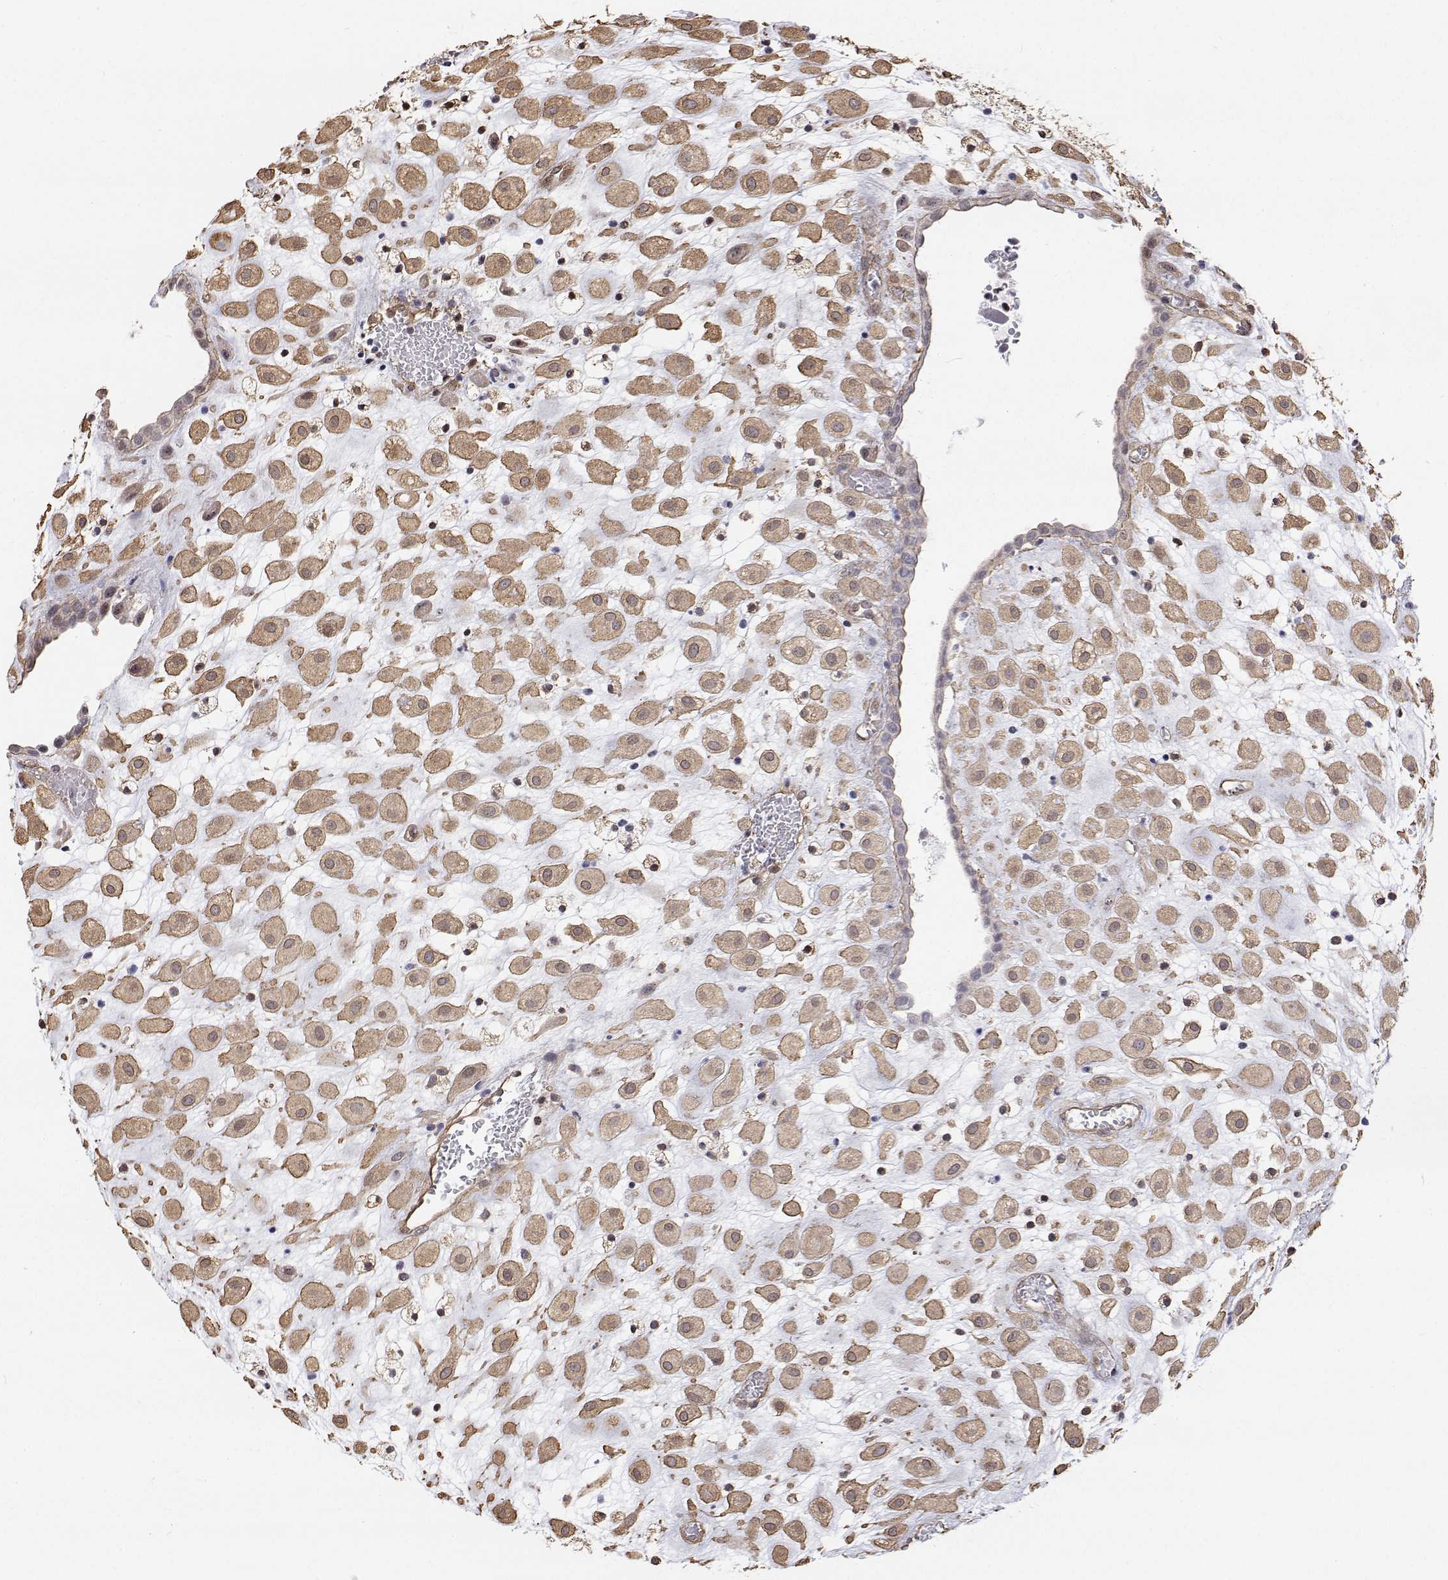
{"staining": {"intensity": "weak", "quantity": ">75%", "location": "cytoplasmic/membranous"}, "tissue": "placenta", "cell_type": "Decidual cells", "image_type": "normal", "snomed": [{"axis": "morphology", "description": "Normal tissue, NOS"}, {"axis": "topography", "description": "Placenta"}], "caption": "Benign placenta demonstrates weak cytoplasmic/membranous positivity in approximately >75% of decidual cells The staining was performed using DAB, with brown indicating positive protein expression. Nuclei are stained blue with hematoxylin..", "gene": "GSDMA", "patient": {"sex": "female", "age": 24}}